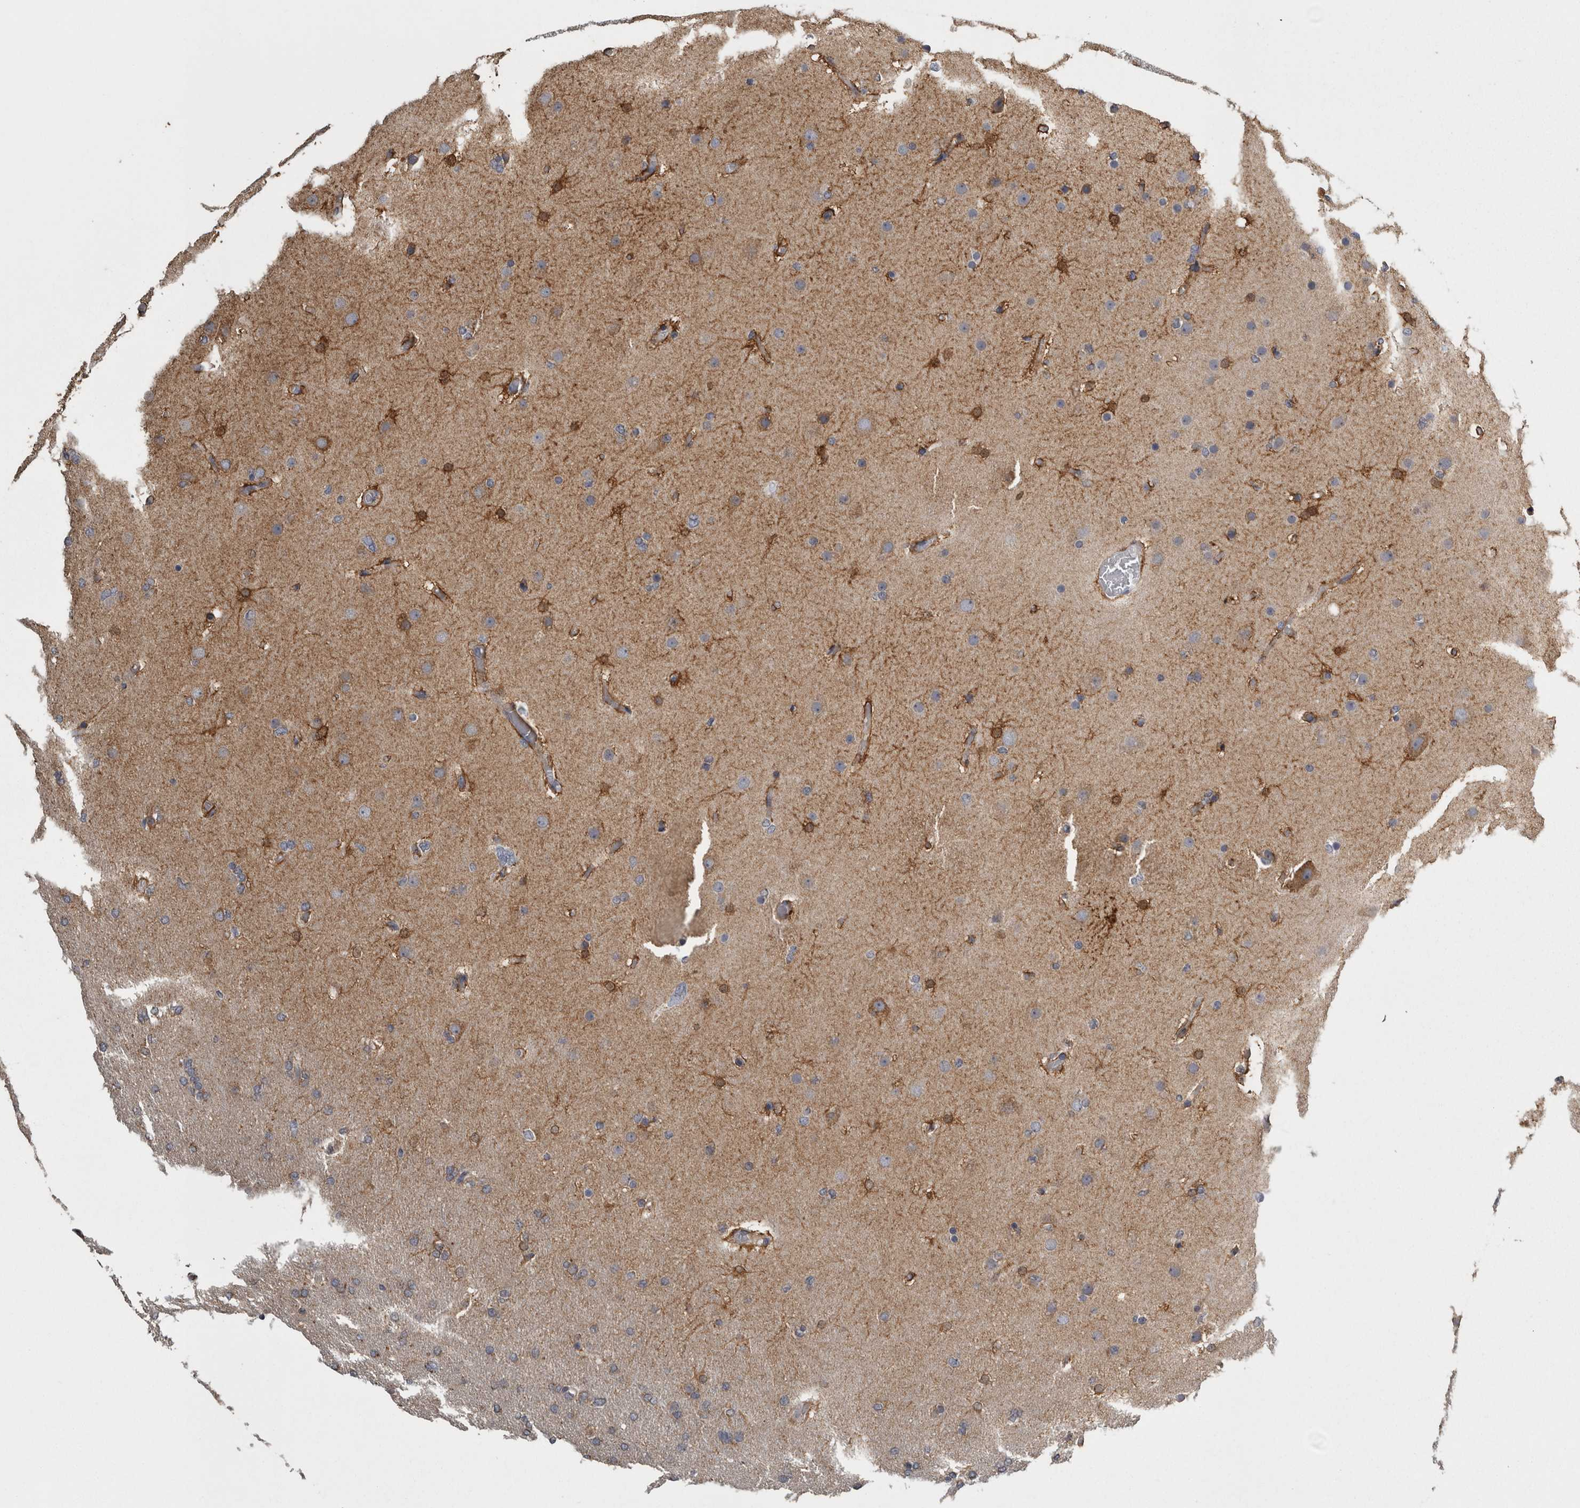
{"staining": {"intensity": "weak", "quantity": "<25%", "location": "cytoplasmic/membranous"}, "tissue": "glioma", "cell_type": "Tumor cells", "image_type": "cancer", "snomed": [{"axis": "morphology", "description": "Glioma, malignant, High grade"}, {"axis": "topography", "description": "Cerebral cortex"}], "caption": "A photomicrograph of glioma stained for a protein exhibits no brown staining in tumor cells.", "gene": "FRK", "patient": {"sex": "female", "age": 36}}